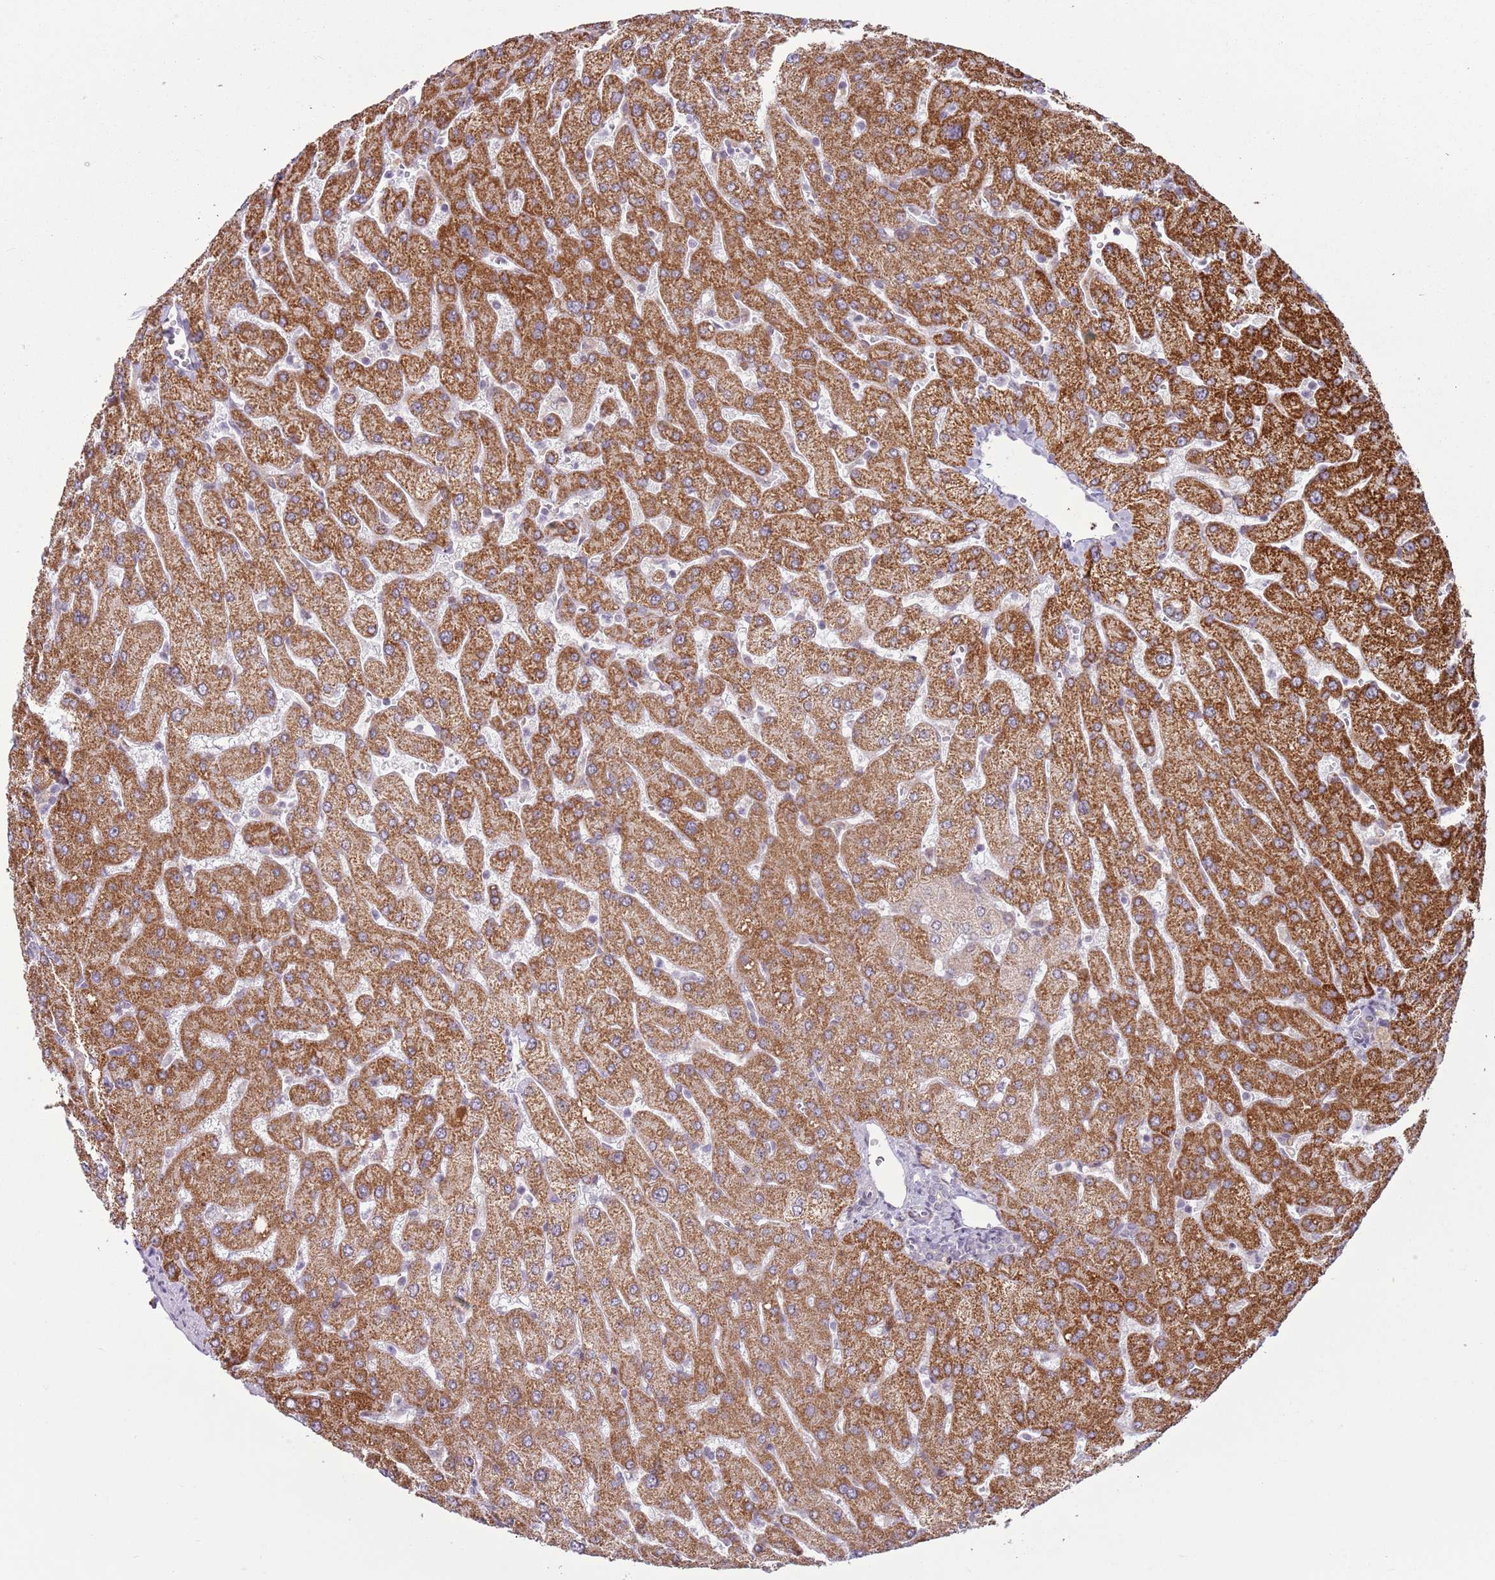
{"staining": {"intensity": "negative", "quantity": "none", "location": "none"}, "tissue": "liver", "cell_type": "Cholangiocytes", "image_type": "normal", "snomed": [{"axis": "morphology", "description": "Normal tissue, NOS"}, {"axis": "topography", "description": "Liver"}], "caption": "Immunohistochemistry of normal liver shows no positivity in cholangiocytes.", "gene": "MLLT11", "patient": {"sex": "male", "age": 55}}